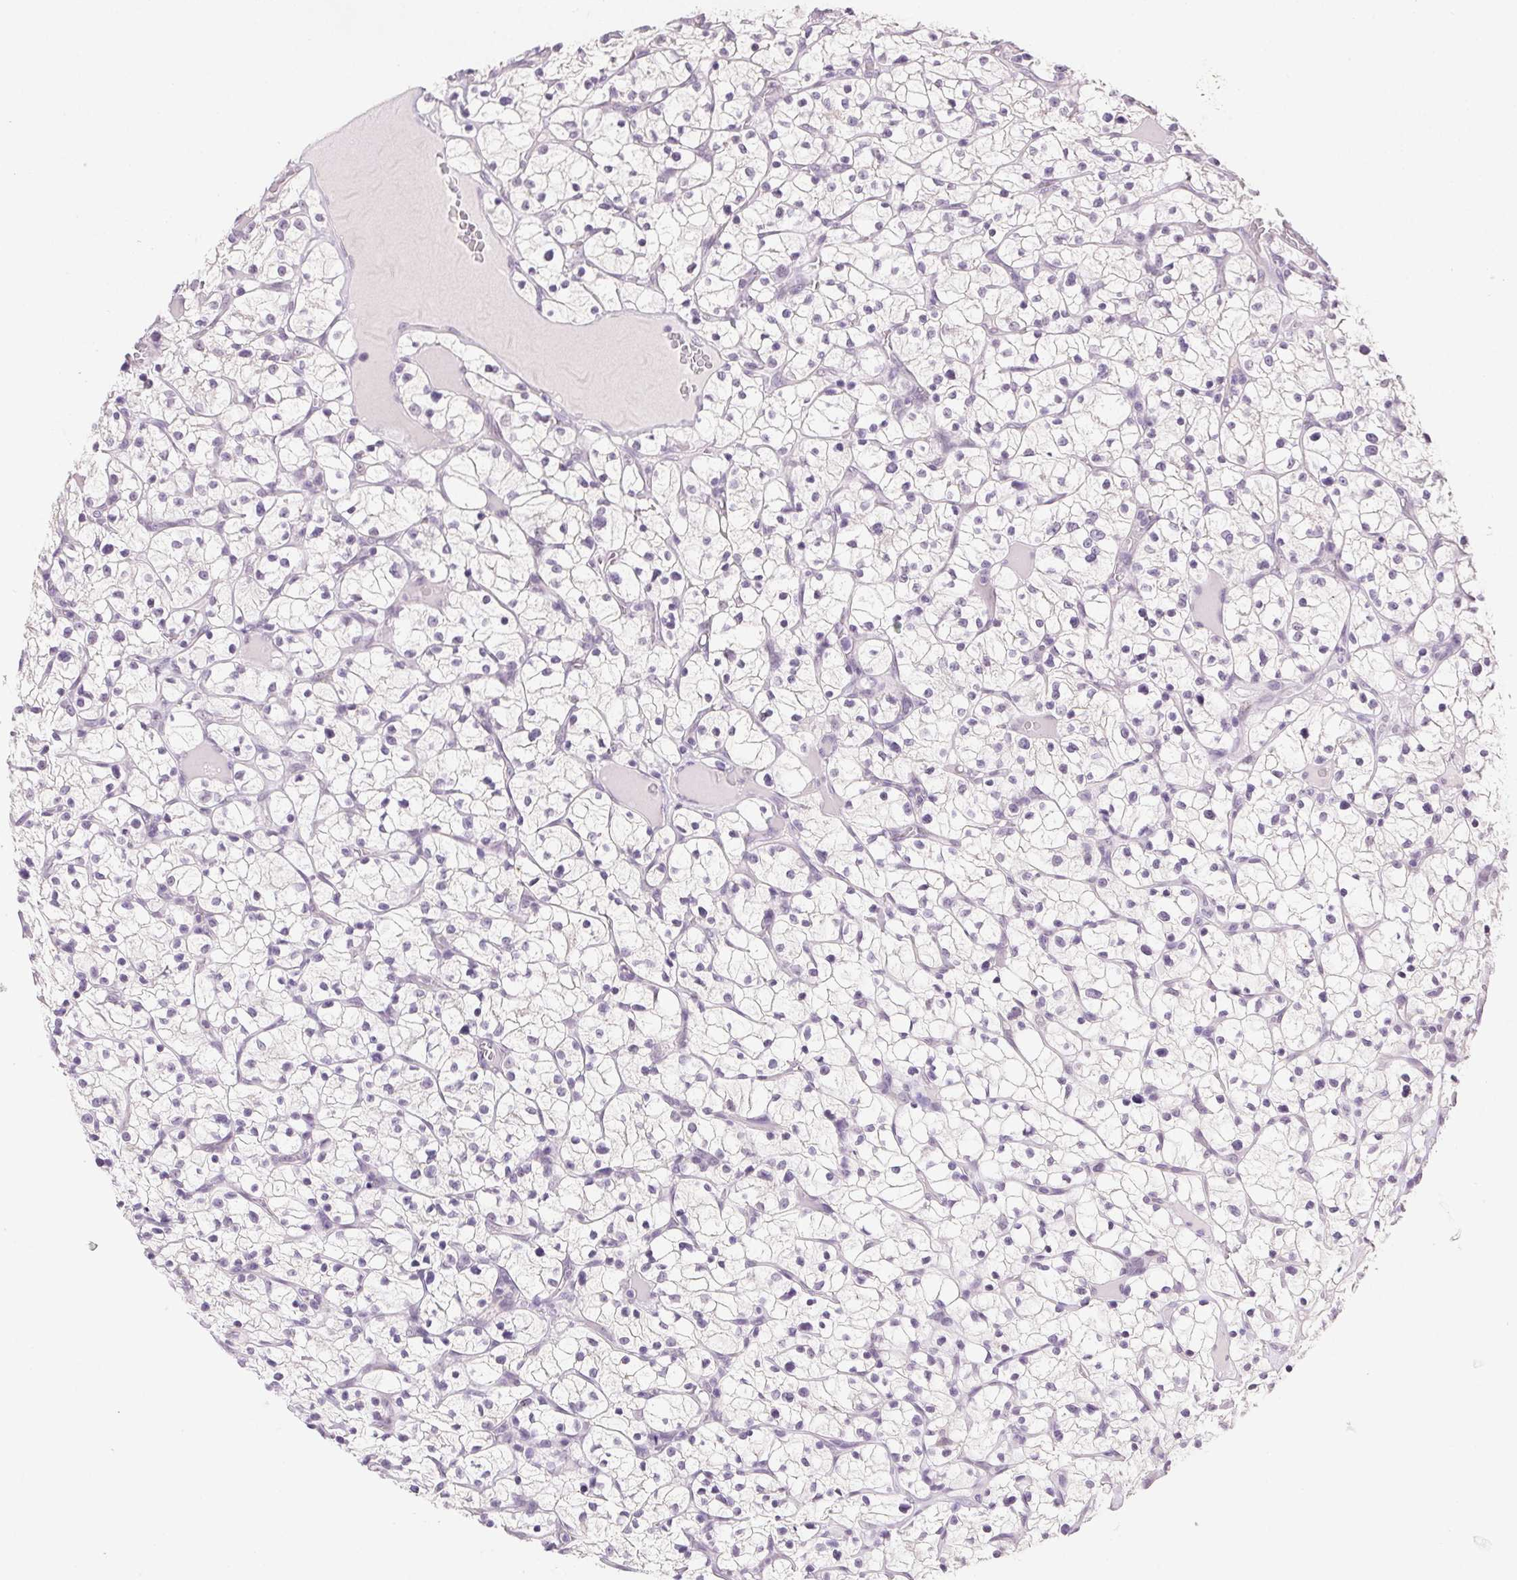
{"staining": {"intensity": "negative", "quantity": "none", "location": "none"}, "tissue": "renal cancer", "cell_type": "Tumor cells", "image_type": "cancer", "snomed": [{"axis": "morphology", "description": "Adenocarcinoma, NOS"}, {"axis": "topography", "description": "Kidney"}], "caption": "The photomicrograph exhibits no staining of tumor cells in renal adenocarcinoma. (Immunohistochemistry (ihc), brightfield microscopy, high magnification).", "gene": "CLDN10", "patient": {"sex": "female", "age": 64}}